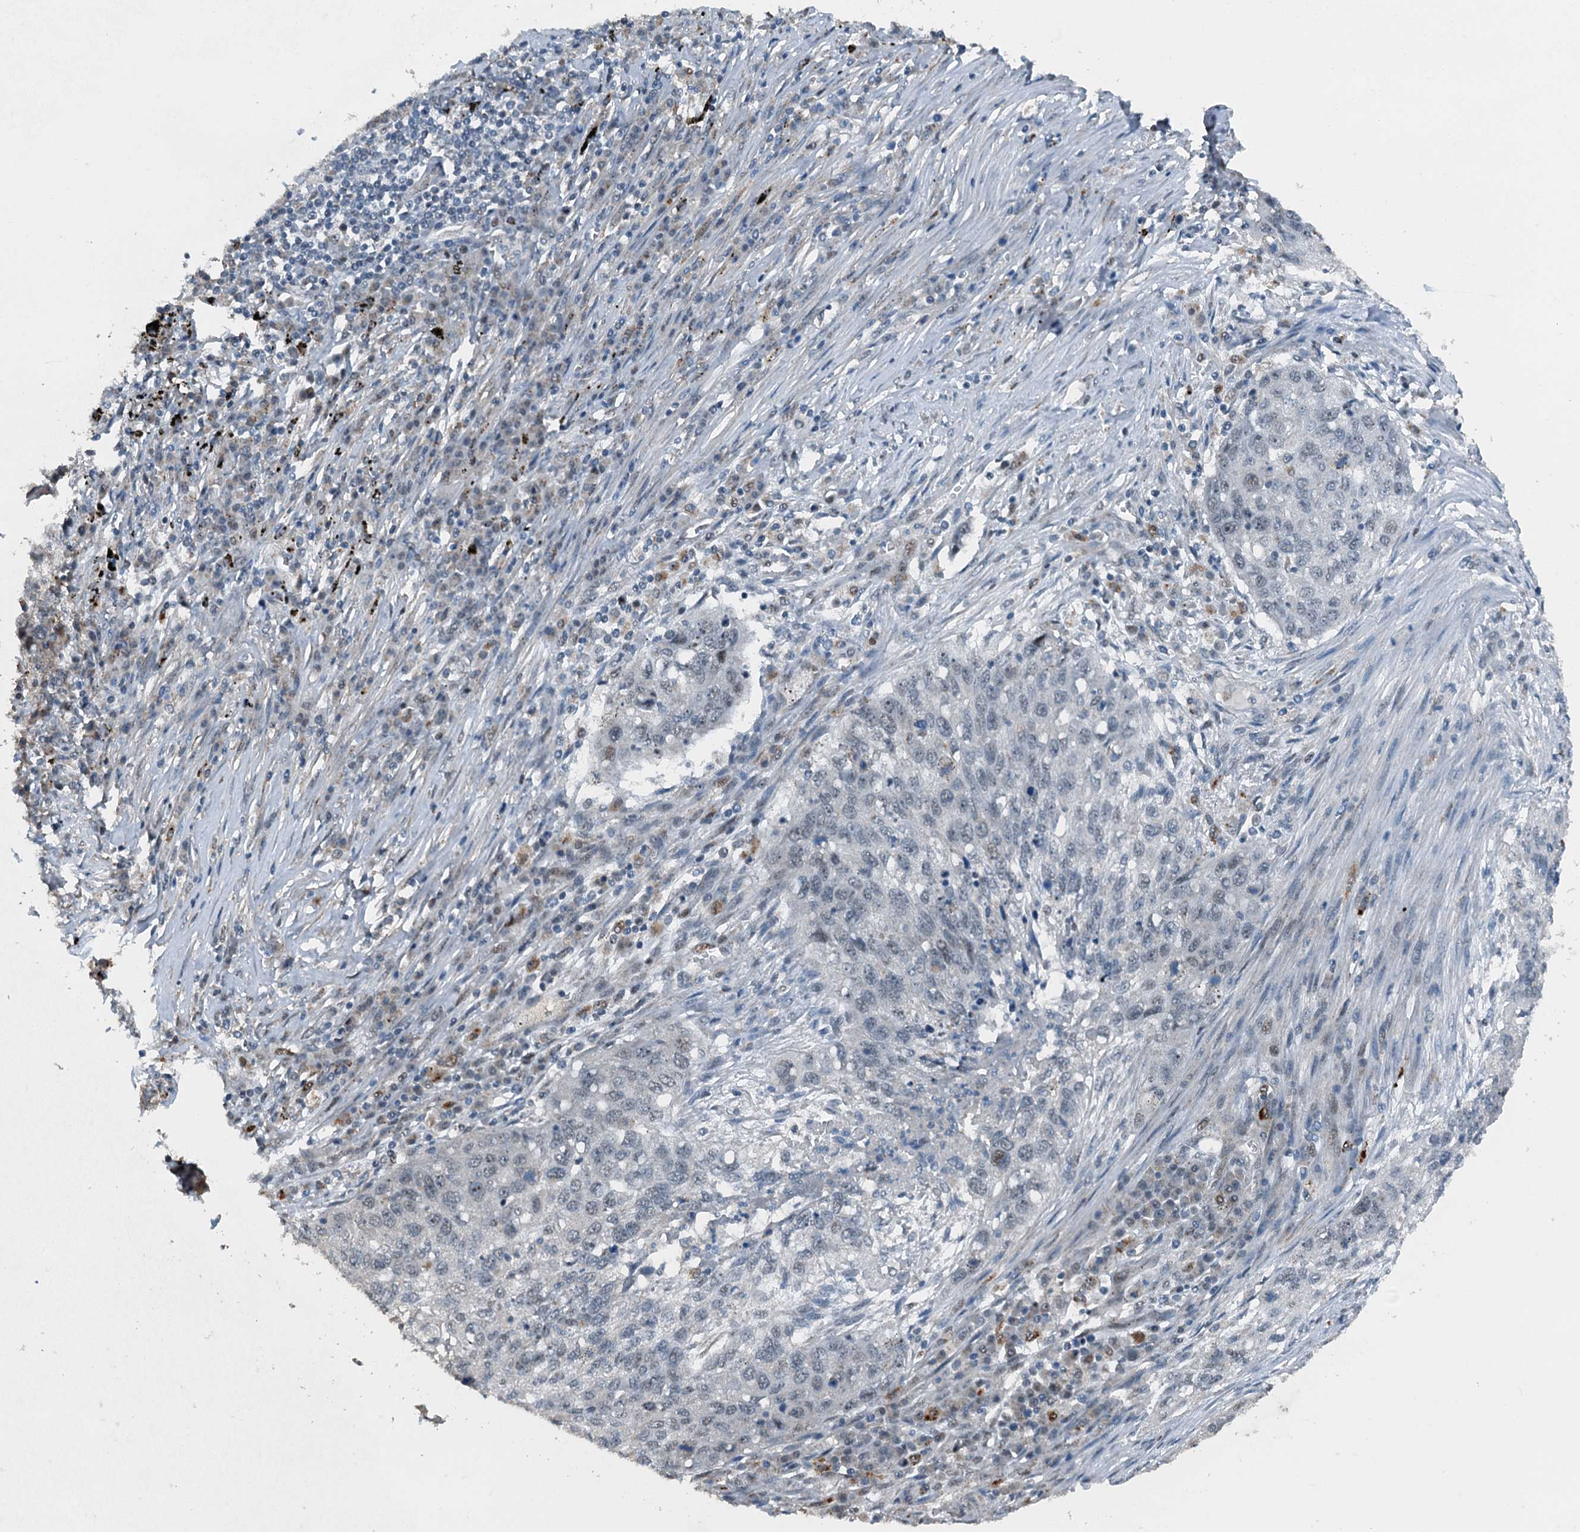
{"staining": {"intensity": "negative", "quantity": "none", "location": "none"}, "tissue": "lung cancer", "cell_type": "Tumor cells", "image_type": "cancer", "snomed": [{"axis": "morphology", "description": "Squamous cell carcinoma, NOS"}, {"axis": "topography", "description": "Lung"}], "caption": "Immunohistochemistry image of human lung cancer (squamous cell carcinoma) stained for a protein (brown), which shows no positivity in tumor cells.", "gene": "BMERB1", "patient": {"sex": "female", "age": 63}}